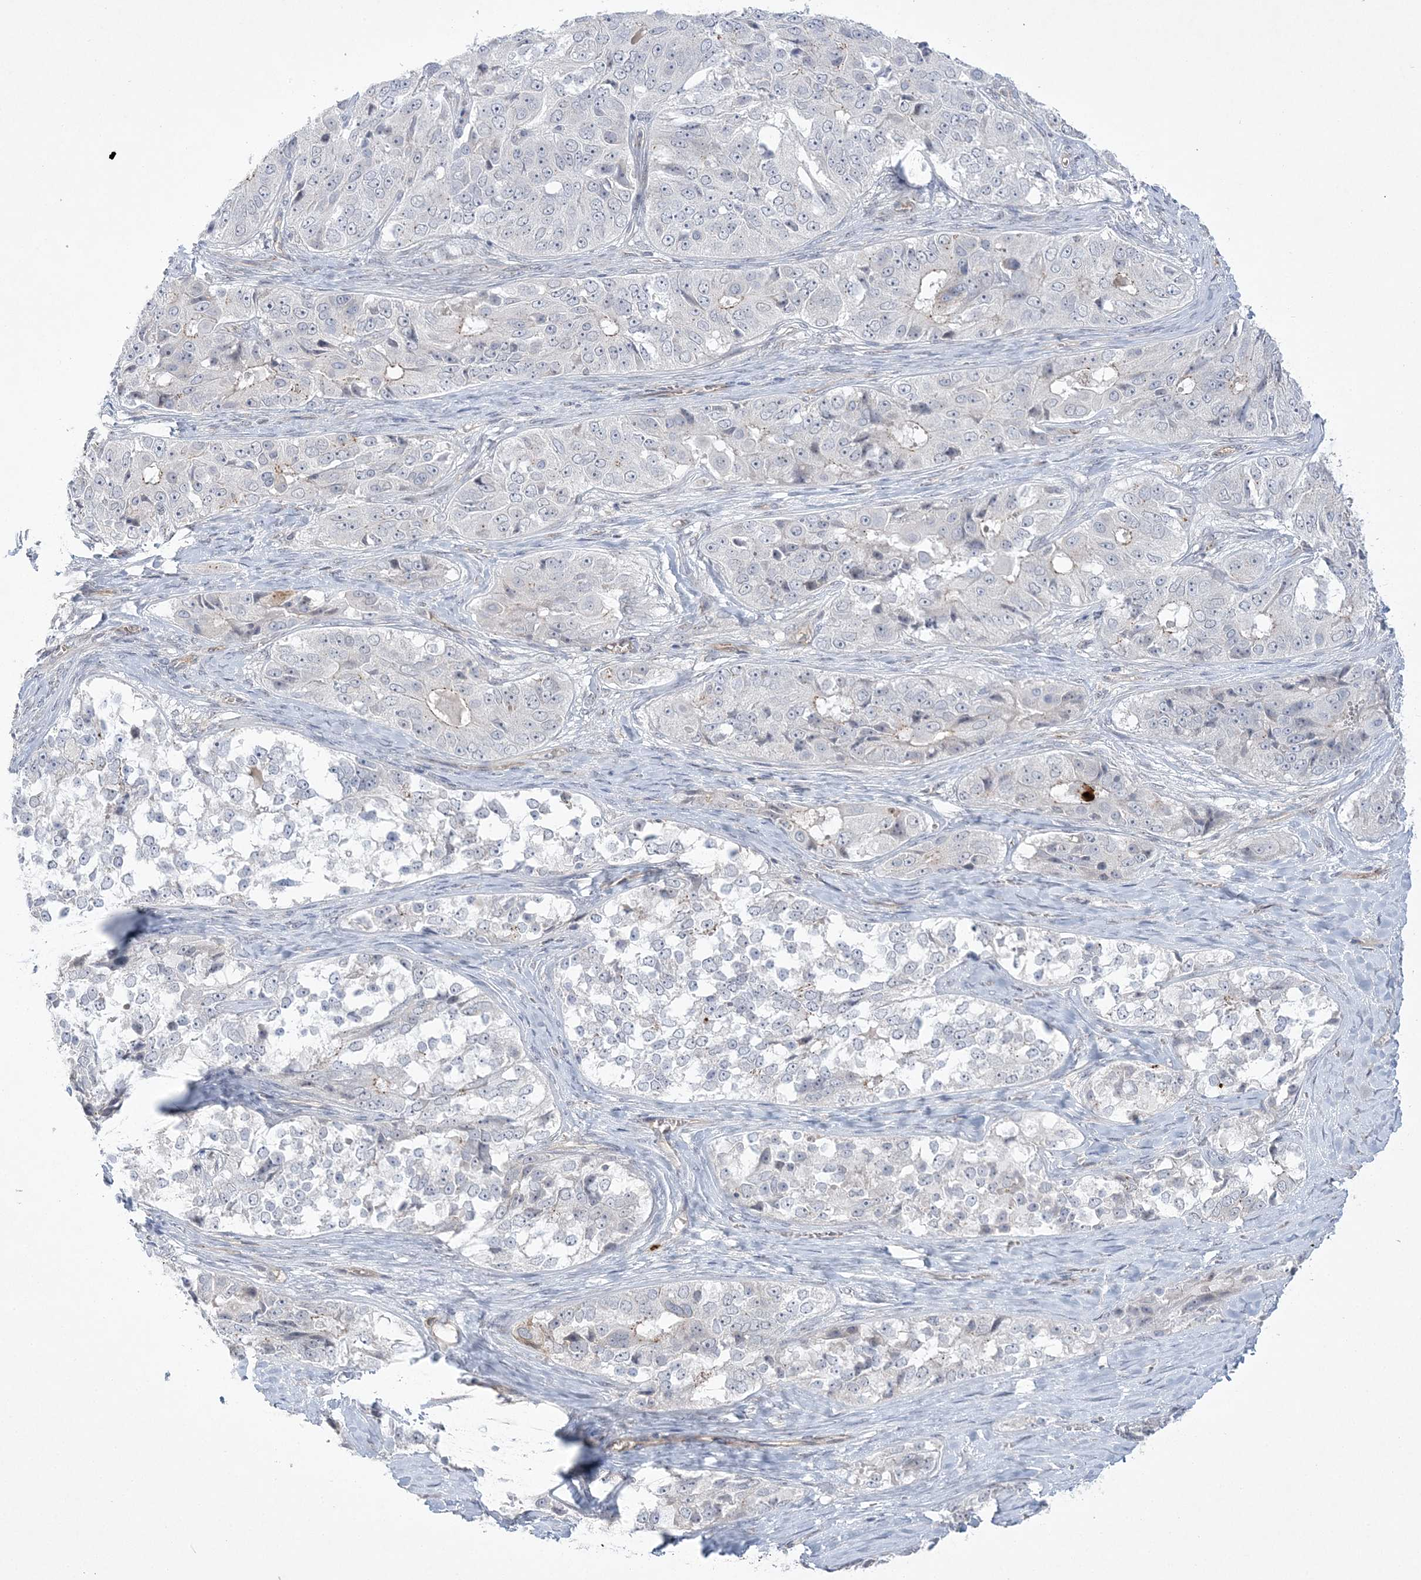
{"staining": {"intensity": "negative", "quantity": "none", "location": "none"}, "tissue": "ovarian cancer", "cell_type": "Tumor cells", "image_type": "cancer", "snomed": [{"axis": "morphology", "description": "Carcinoma, endometroid"}, {"axis": "topography", "description": "Ovary"}], "caption": "This is an IHC micrograph of human ovarian cancer. There is no staining in tumor cells.", "gene": "ADAMTS12", "patient": {"sex": "female", "age": 51}}